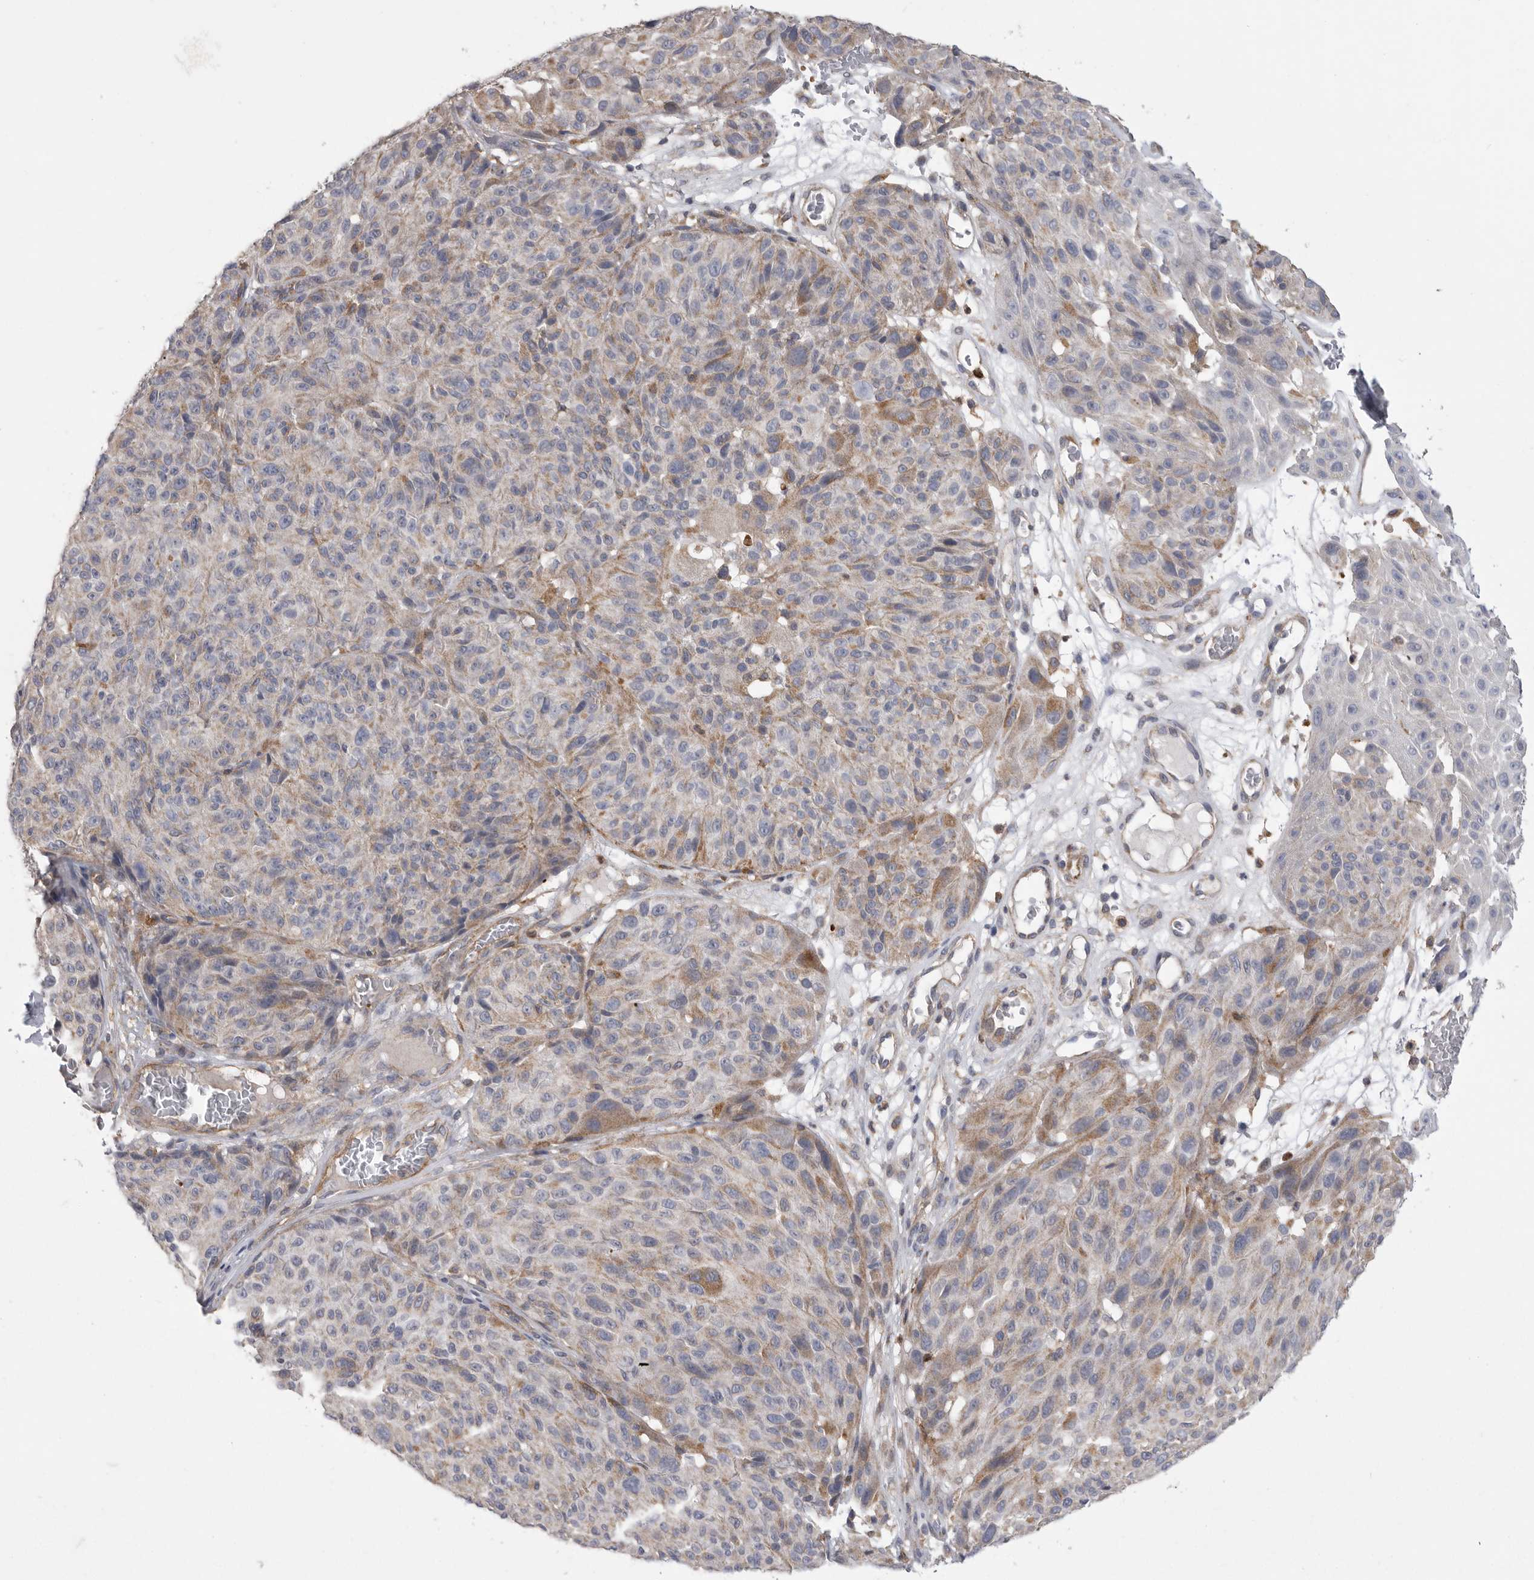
{"staining": {"intensity": "negative", "quantity": "none", "location": "none"}, "tissue": "melanoma", "cell_type": "Tumor cells", "image_type": "cancer", "snomed": [{"axis": "morphology", "description": "Malignant melanoma, NOS"}, {"axis": "topography", "description": "Skin"}], "caption": "IHC of malignant melanoma exhibits no positivity in tumor cells.", "gene": "SIGLEC10", "patient": {"sex": "male", "age": 83}}